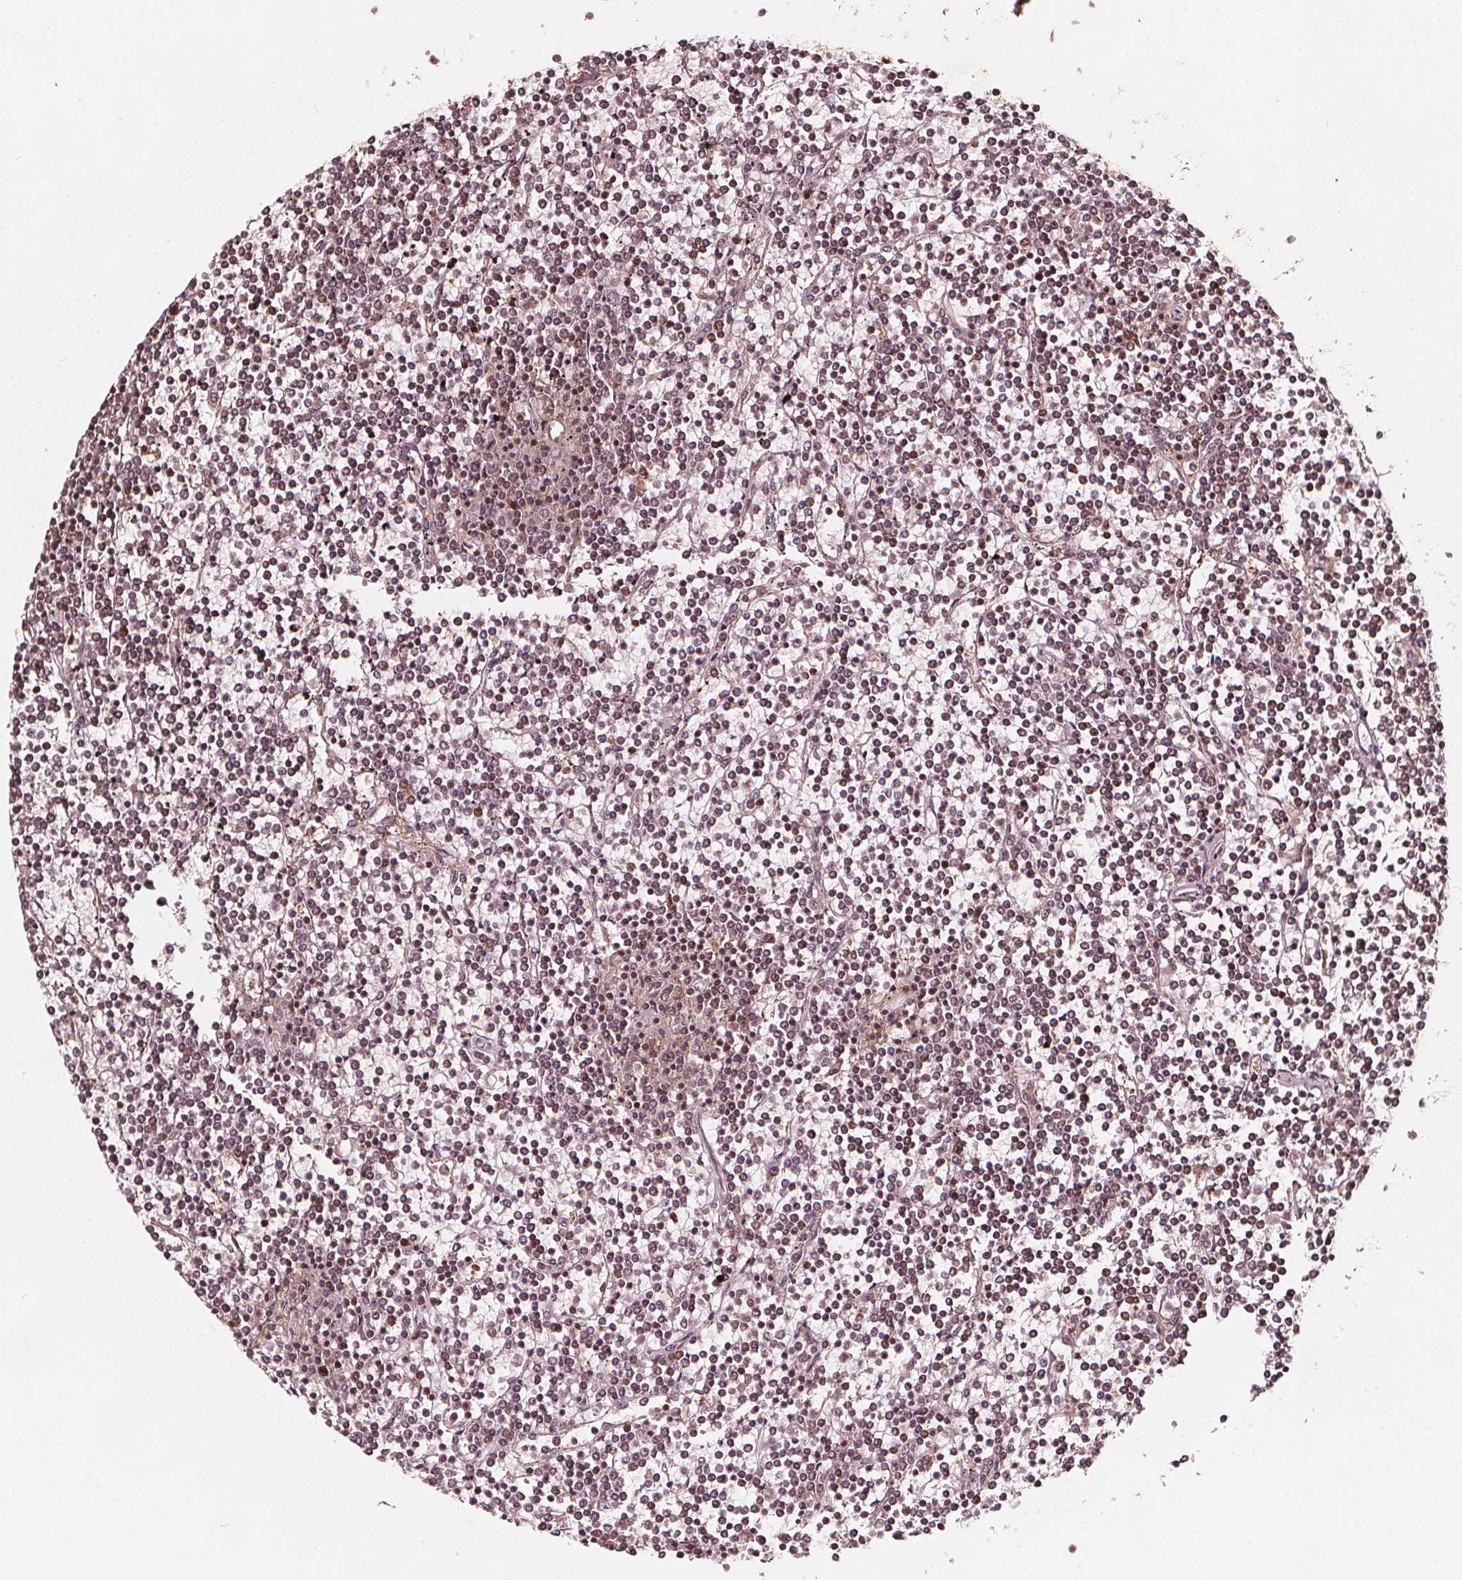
{"staining": {"intensity": "moderate", "quantity": ">75%", "location": "cytoplasmic/membranous"}, "tissue": "lymphoma", "cell_type": "Tumor cells", "image_type": "cancer", "snomed": [{"axis": "morphology", "description": "Malignant lymphoma, non-Hodgkin's type, Low grade"}, {"axis": "topography", "description": "Spleen"}], "caption": "Immunohistochemistry (IHC) image of neoplastic tissue: human lymphoma stained using immunohistochemistry exhibits medium levels of moderate protein expression localized specifically in the cytoplasmic/membranous of tumor cells, appearing as a cytoplasmic/membranous brown color.", "gene": "AIP", "patient": {"sex": "female", "age": 19}}